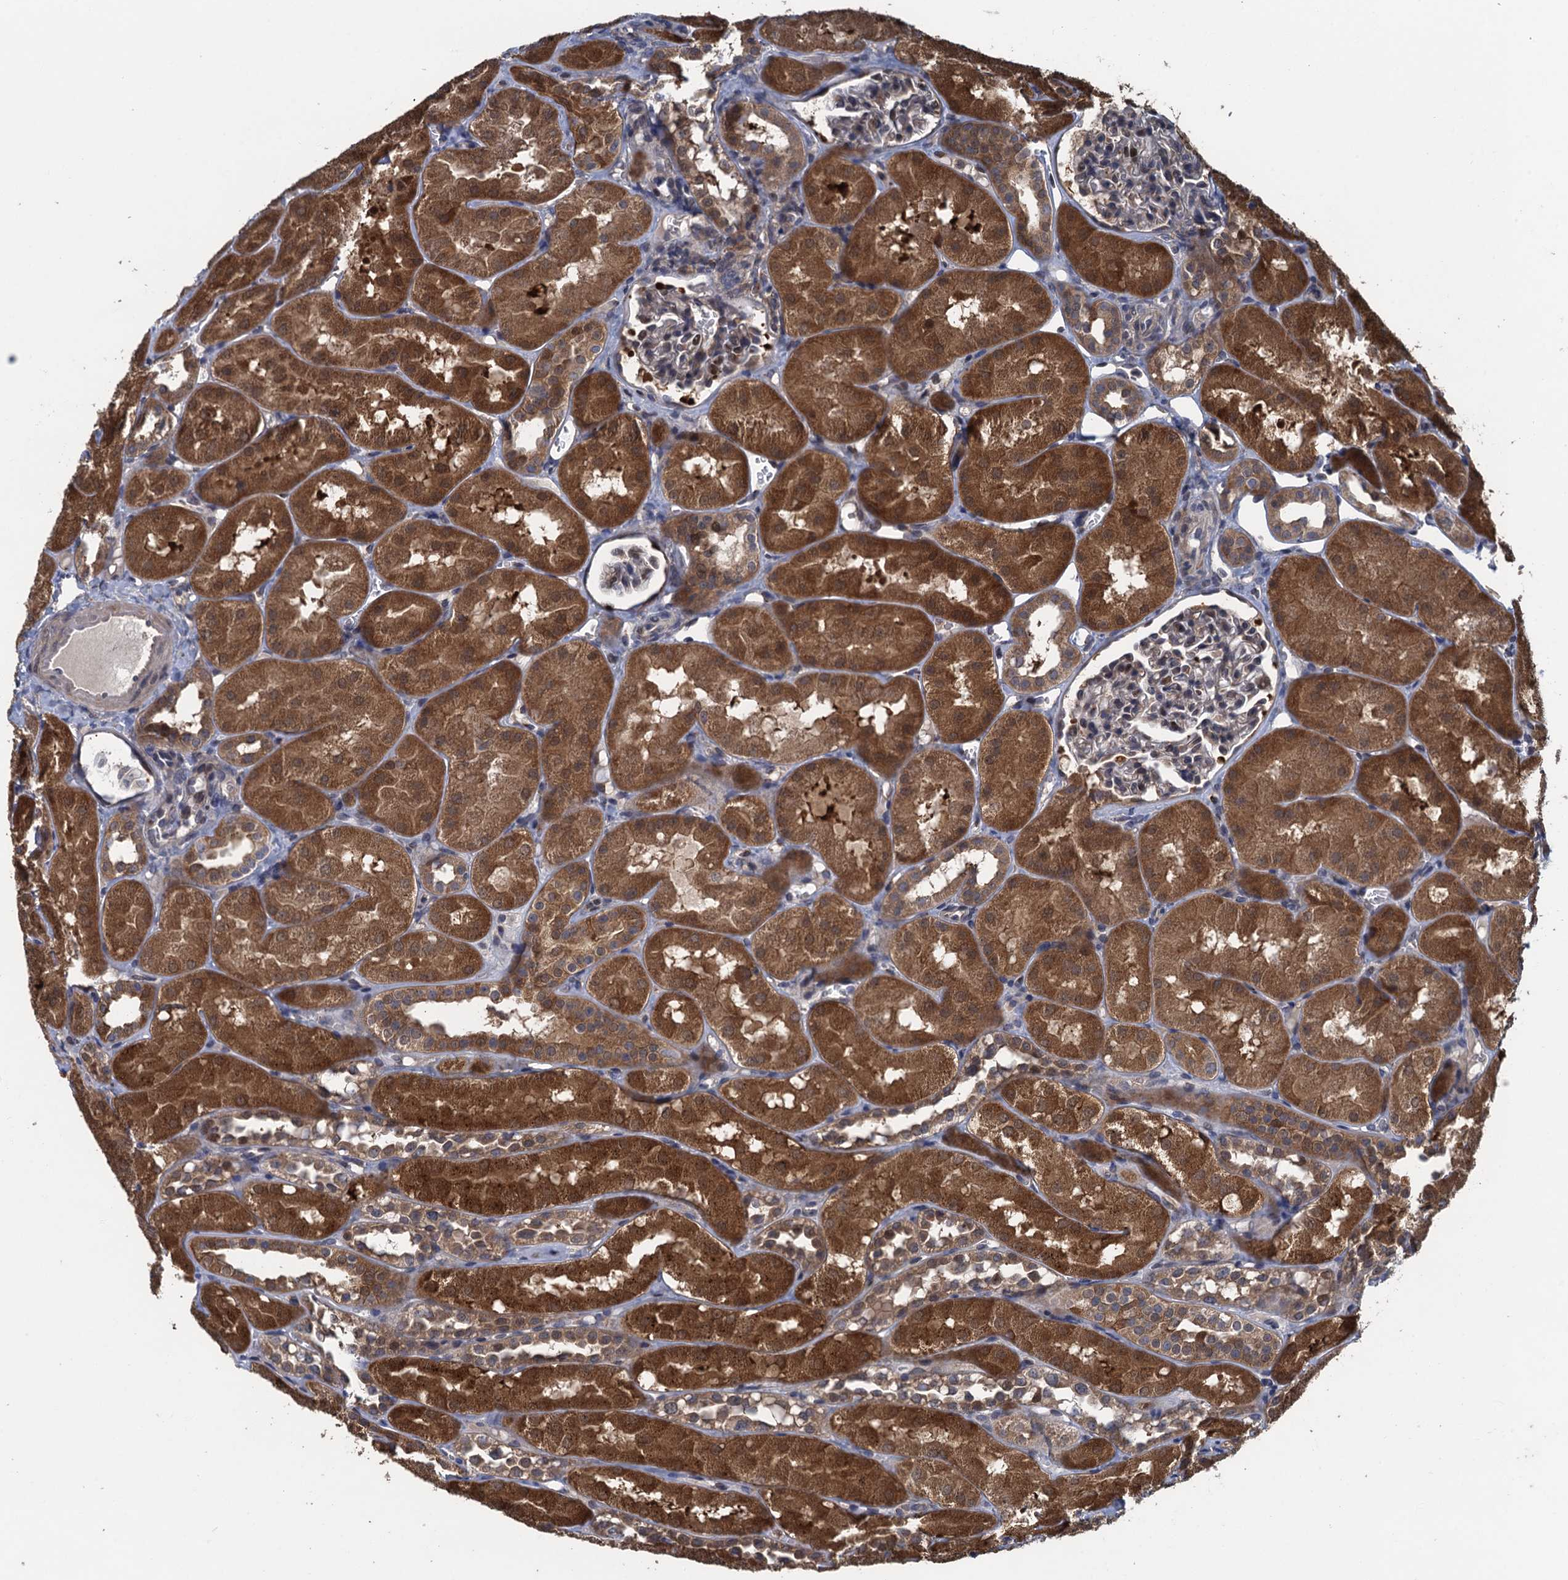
{"staining": {"intensity": "moderate", "quantity": "<25%", "location": "cytoplasmic/membranous,nuclear"}, "tissue": "kidney", "cell_type": "Cells in glomeruli", "image_type": "normal", "snomed": [{"axis": "morphology", "description": "Normal tissue, NOS"}, {"axis": "topography", "description": "Kidney"}, {"axis": "topography", "description": "Urinary bladder"}], "caption": "IHC histopathology image of unremarkable kidney: human kidney stained using IHC displays low levels of moderate protein expression localized specifically in the cytoplasmic/membranous,nuclear of cells in glomeruli, appearing as a cytoplasmic/membranous,nuclear brown color.", "gene": "CNTN5", "patient": {"sex": "male", "age": 16}}